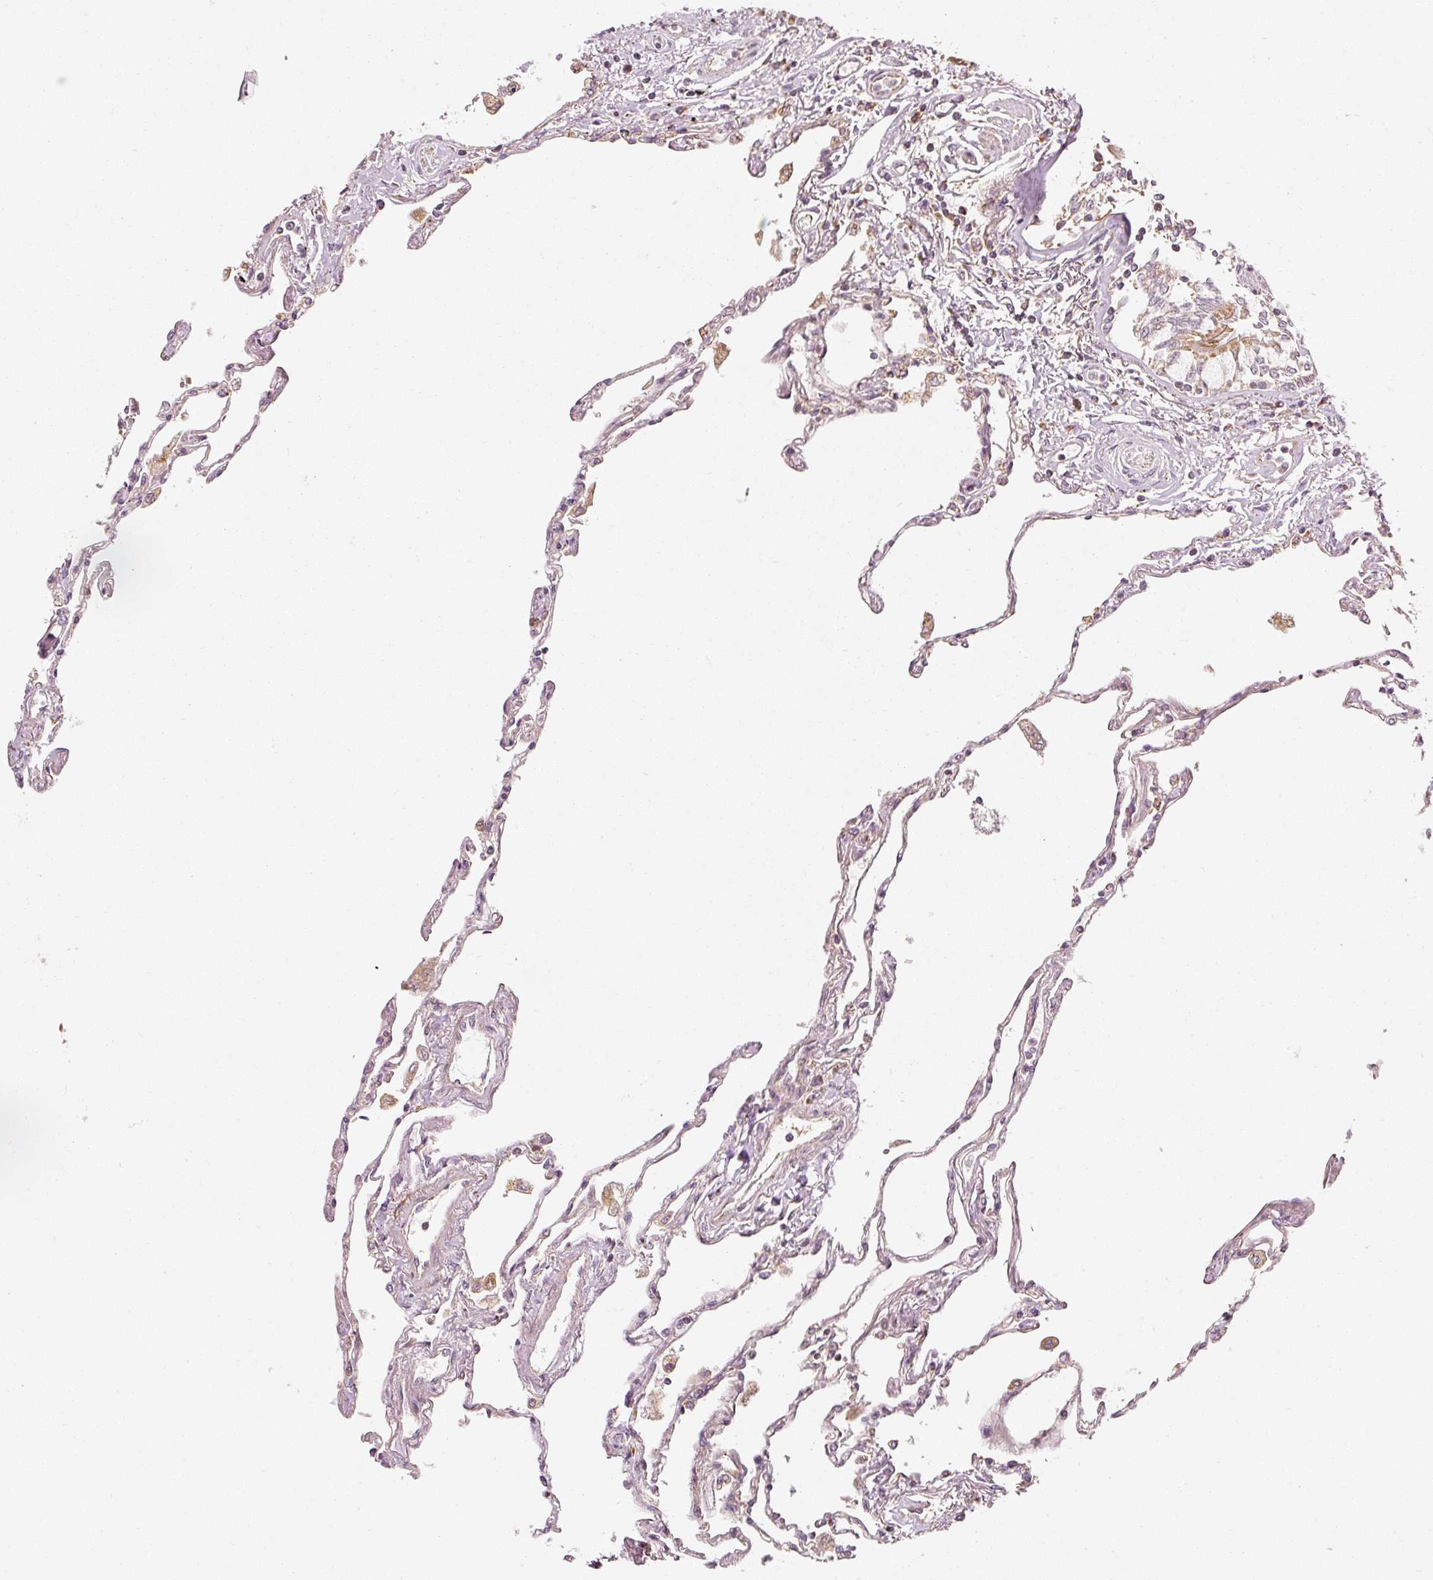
{"staining": {"intensity": "moderate", "quantity": "25%-75%", "location": "cytoplasmic/membranous"}, "tissue": "lung", "cell_type": "Alveolar cells", "image_type": "normal", "snomed": [{"axis": "morphology", "description": "Normal tissue, NOS"}, {"axis": "topography", "description": "Lung"}], "caption": "Alveolar cells display moderate cytoplasmic/membranous positivity in approximately 25%-75% of cells in benign lung. (Stains: DAB (3,3'-diaminobenzidine) in brown, nuclei in blue, Microscopy: brightfield microscopy at high magnification).", "gene": "ISCU", "patient": {"sex": "female", "age": 67}}